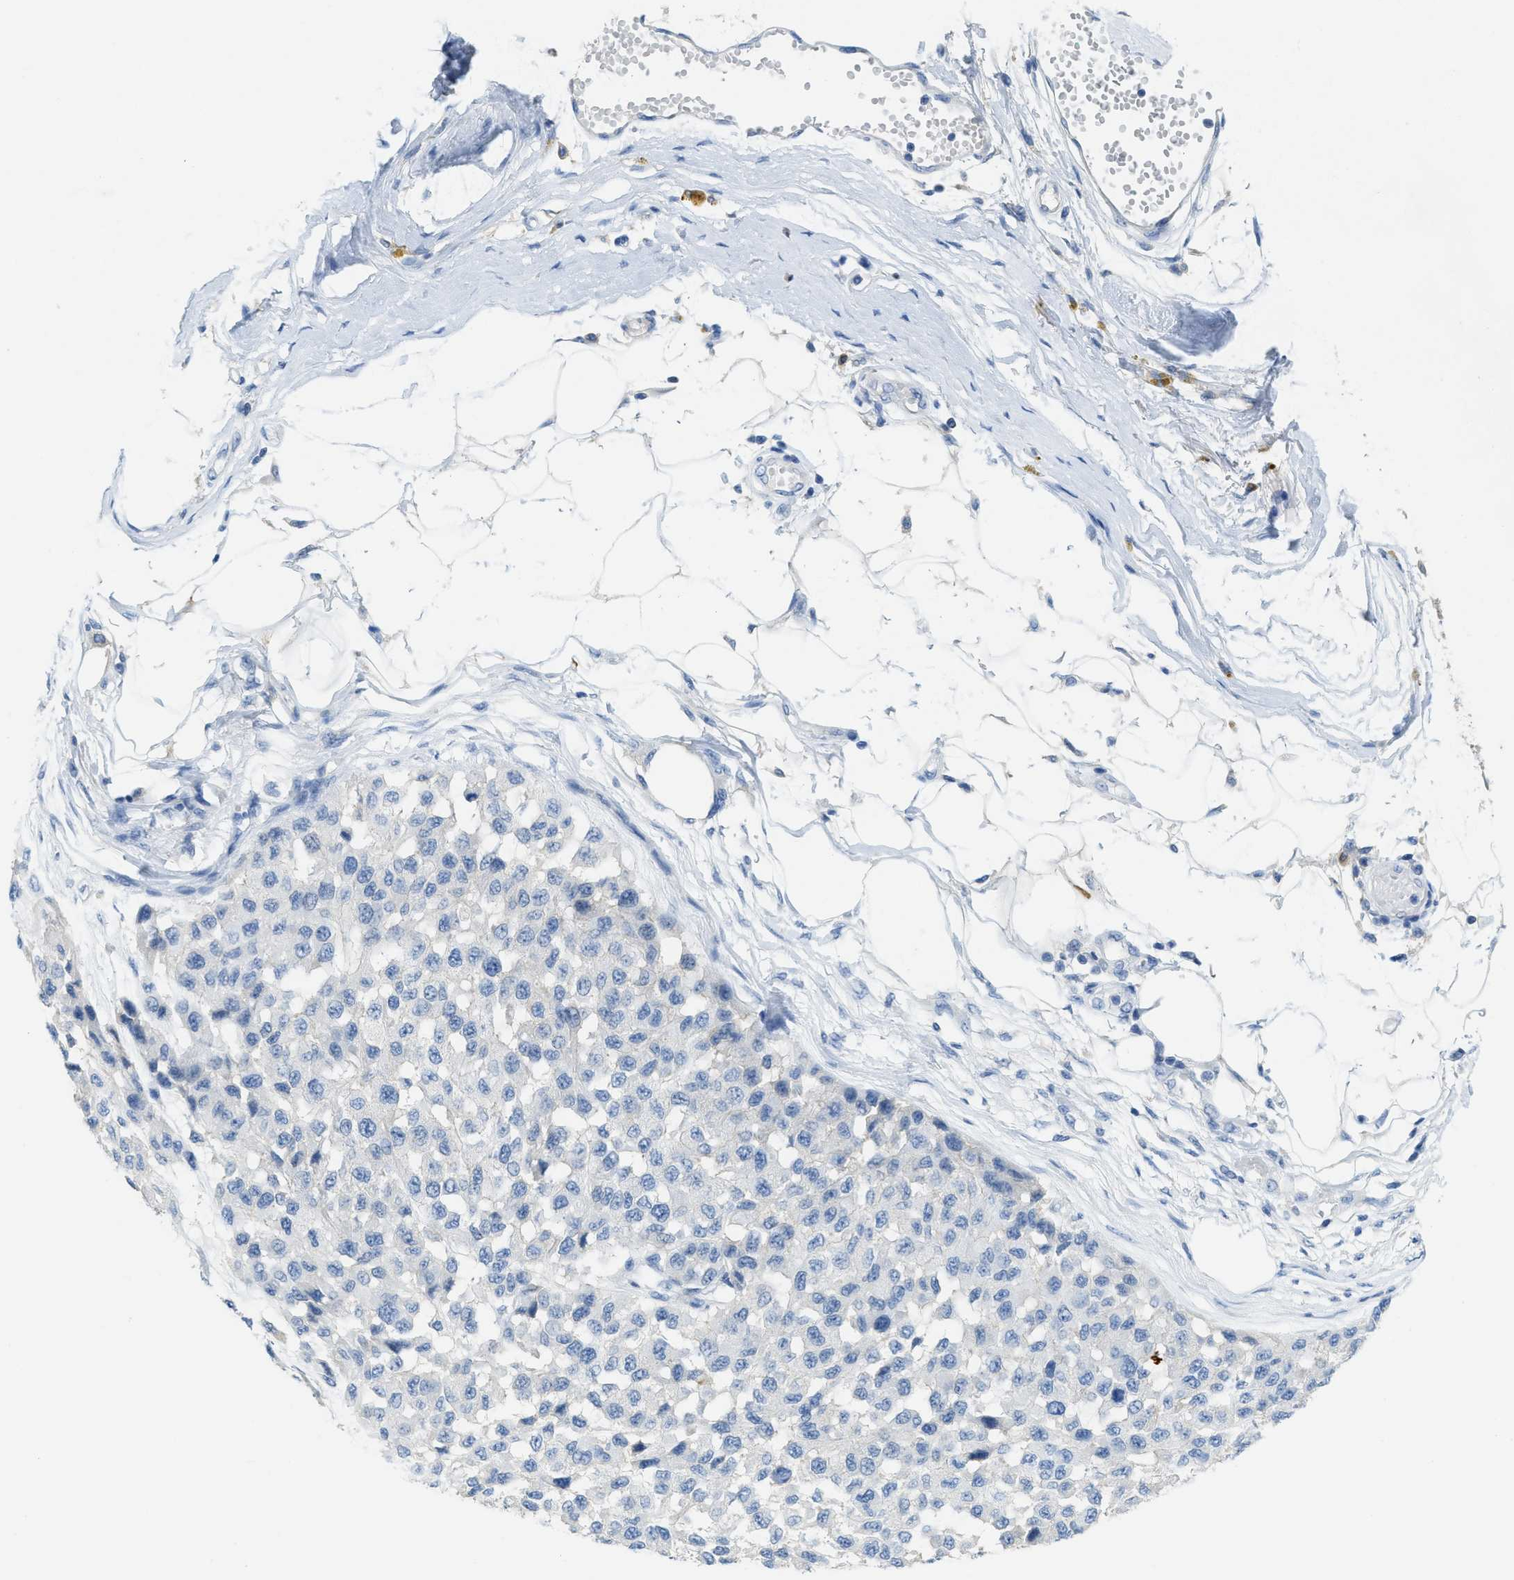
{"staining": {"intensity": "negative", "quantity": "none", "location": "none"}, "tissue": "melanoma", "cell_type": "Tumor cells", "image_type": "cancer", "snomed": [{"axis": "morphology", "description": "Normal tissue, NOS"}, {"axis": "morphology", "description": "Malignant melanoma, NOS"}, {"axis": "topography", "description": "Skin"}], "caption": "An IHC histopathology image of melanoma is shown. There is no staining in tumor cells of melanoma.", "gene": "CNNM4", "patient": {"sex": "male", "age": 62}}